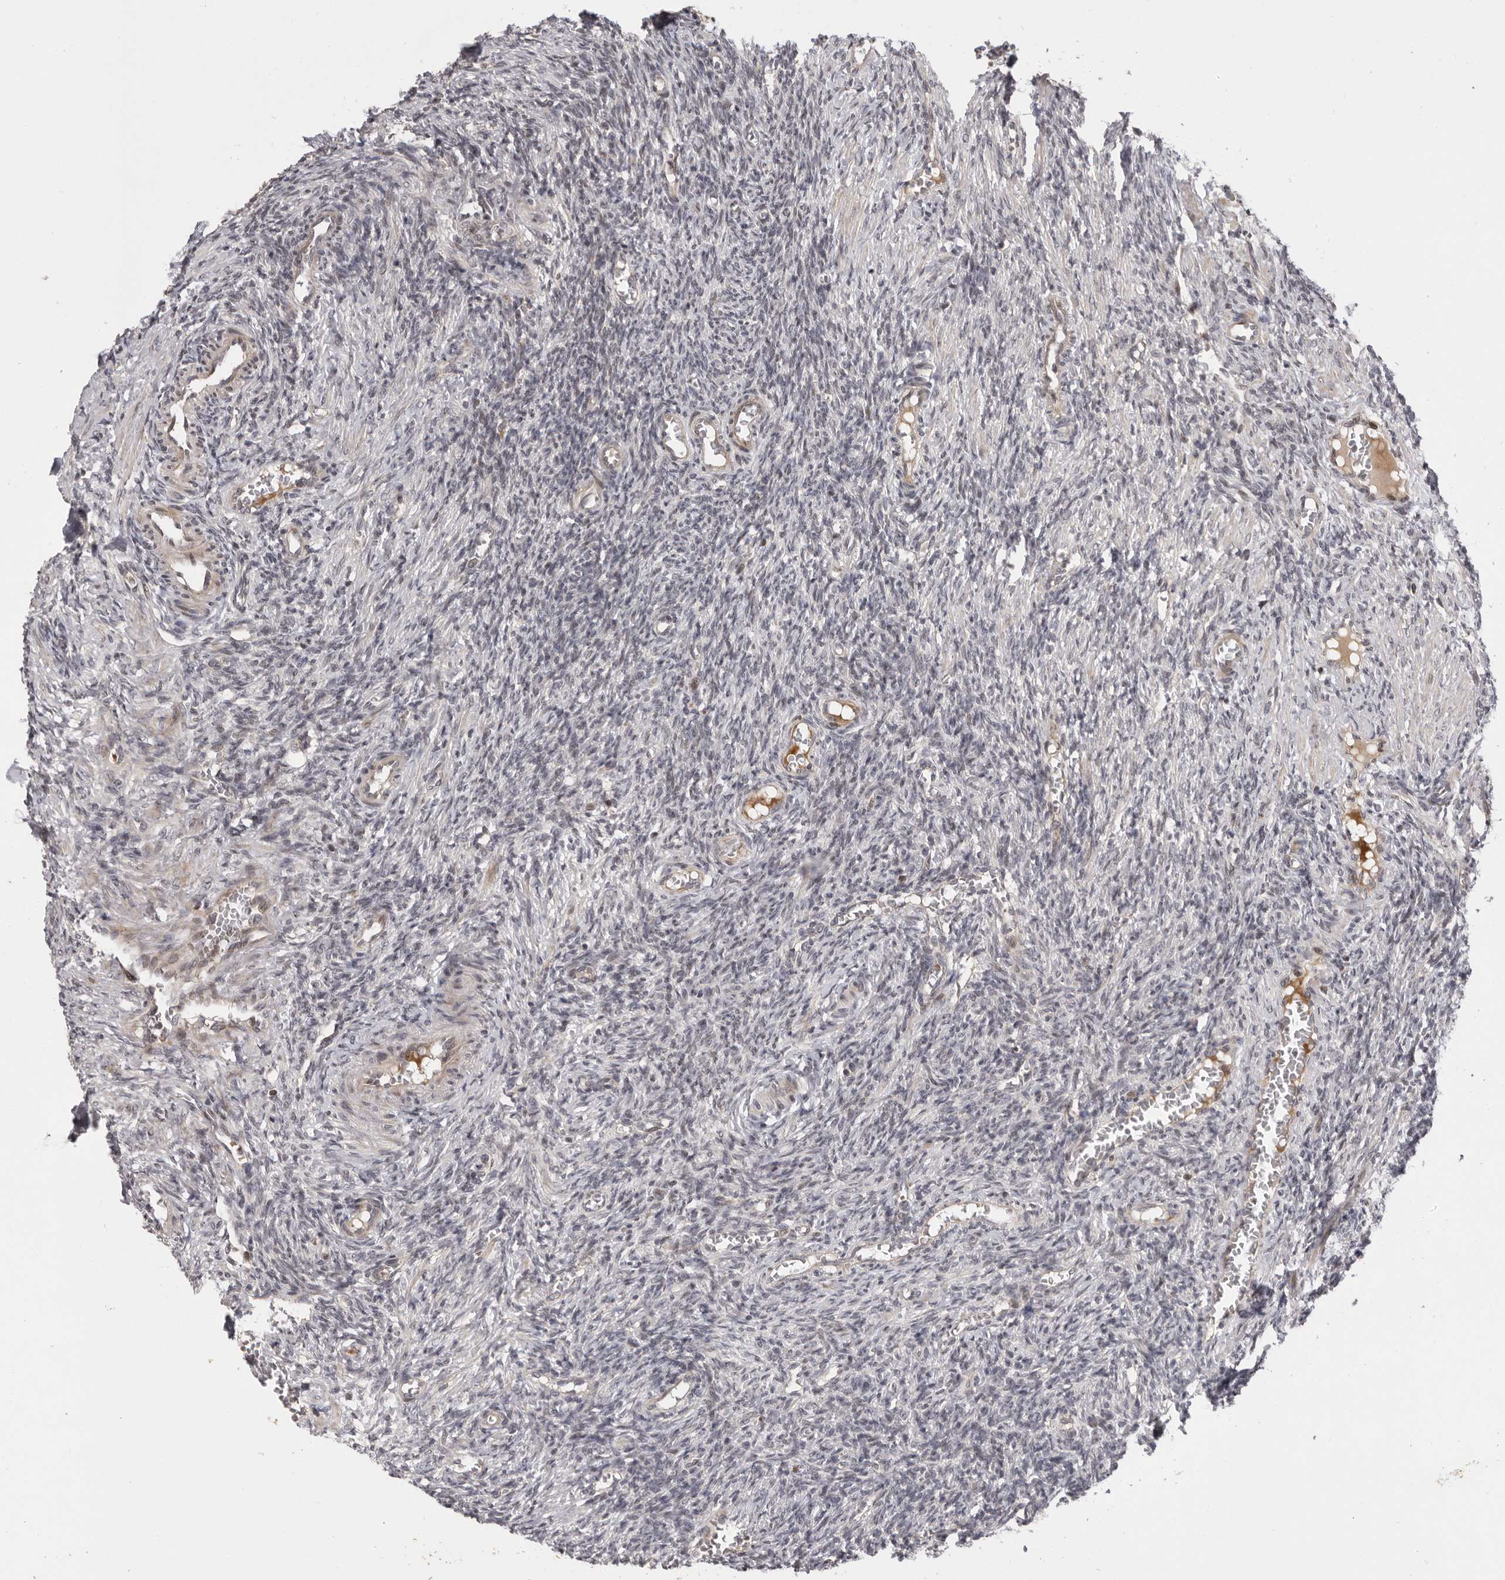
{"staining": {"intensity": "negative", "quantity": "none", "location": "none"}, "tissue": "ovary", "cell_type": "Follicle cells", "image_type": "normal", "snomed": [{"axis": "morphology", "description": "Normal tissue, NOS"}, {"axis": "topography", "description": "Ovary"}], "caption": "IHC of benign human ovary reveals no expression in follicle cells.", "gene": "AZIN1", "patient": {"sex": "female", "age": 27}}